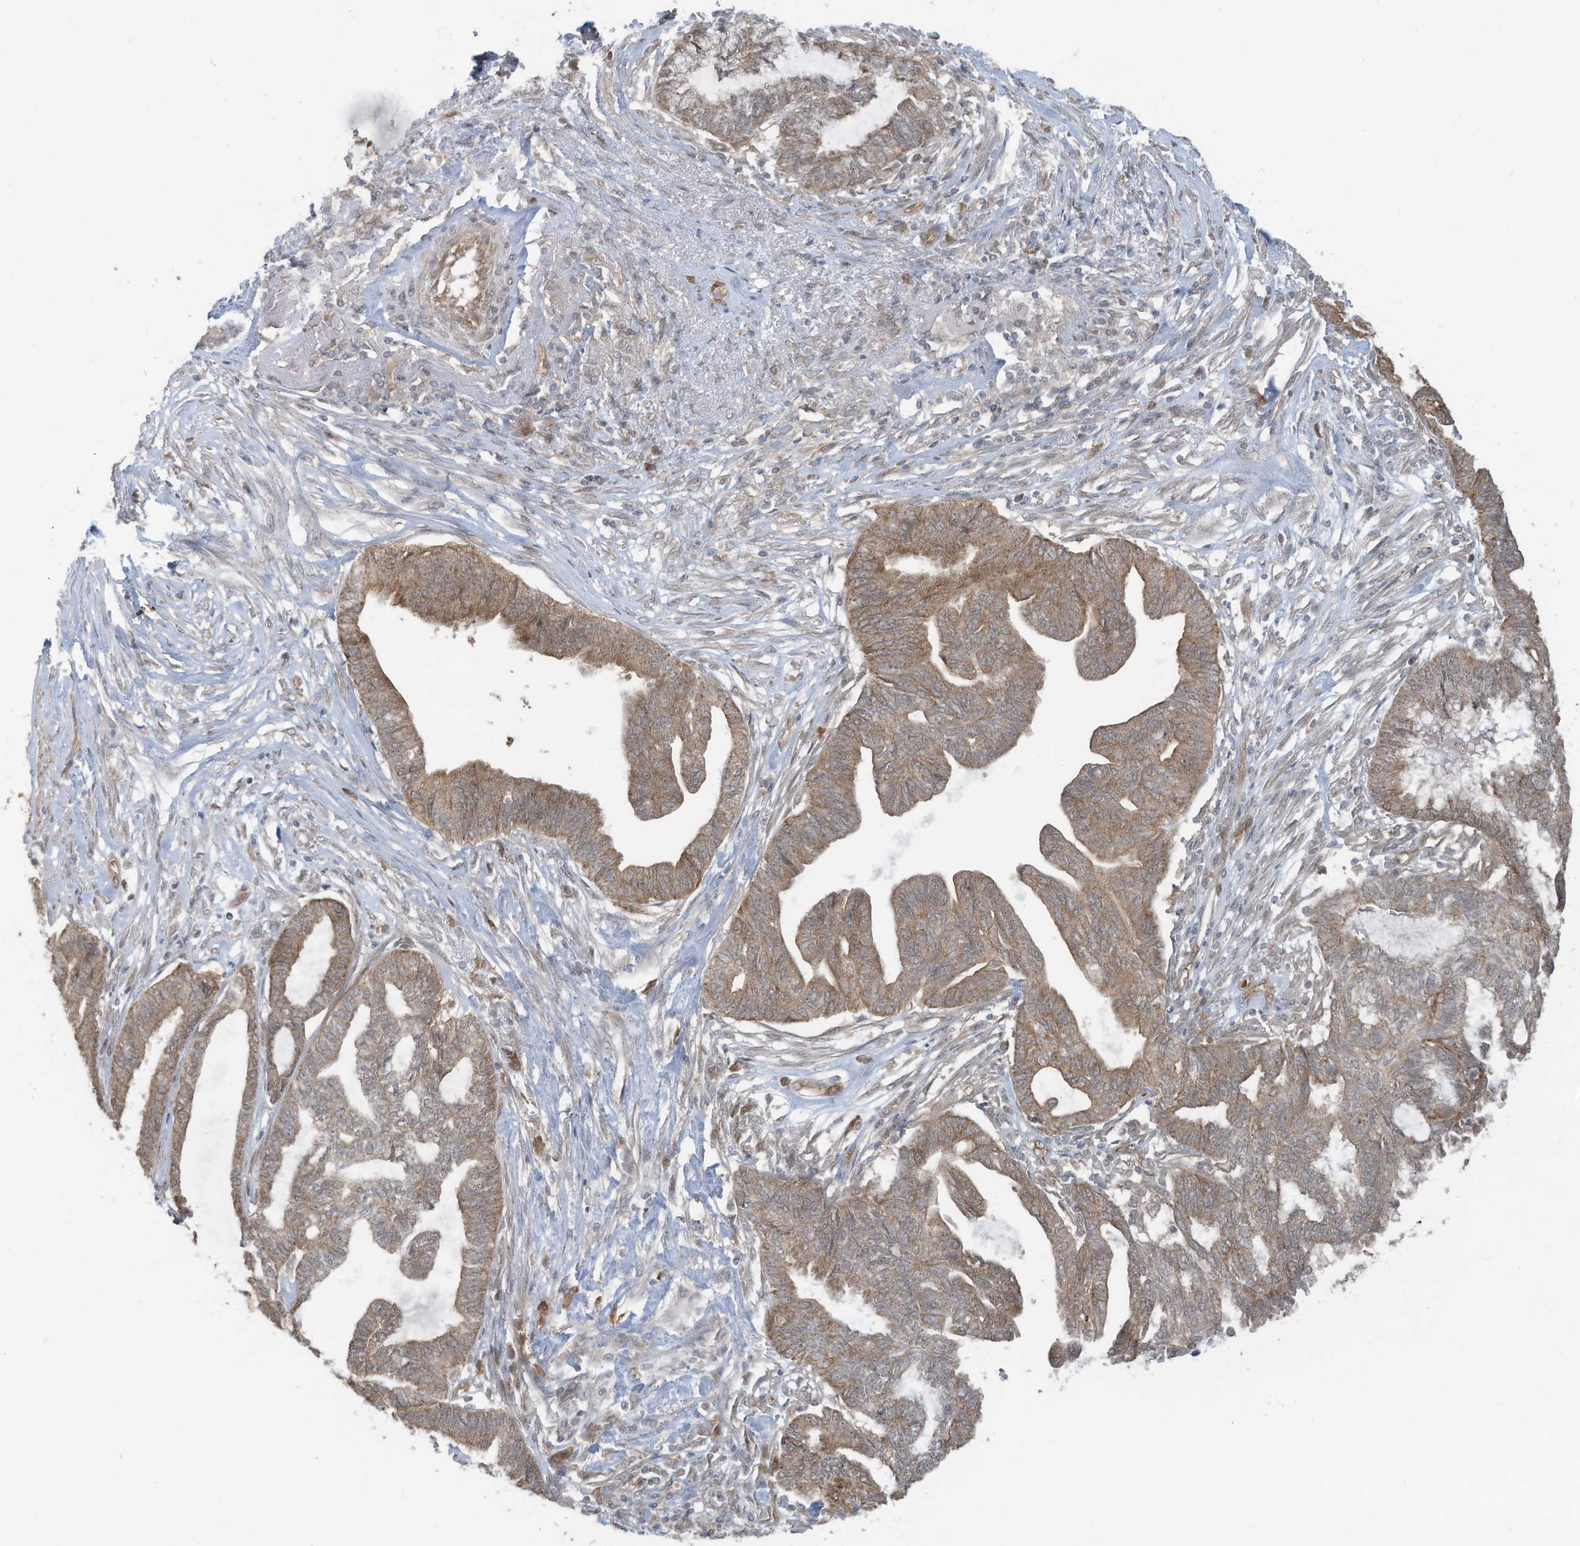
{"staining": {"intensity": "moderate", "quantity": ">75%", "location": "cytoplasmic/membranous"}, "tissue": "endometrial cancer", "cell_type": "Tumor cells", "image_type": "cancer", "snomed": [{"axis": "morphology", "description": "Adenocarcinoma, NOS"}, {"axis": "topography", "description": "Endometrium"}], "caption": "Protein analysis of endometrial cancer (adenocarcinoma) tissue exhibits moderate cytoplasmic/membranous positivity in approximately >75% of tumor cells. Nuclei are stained in blue.", "gene": "ERI2", "patient": {"sex": "female", "age": 86}}